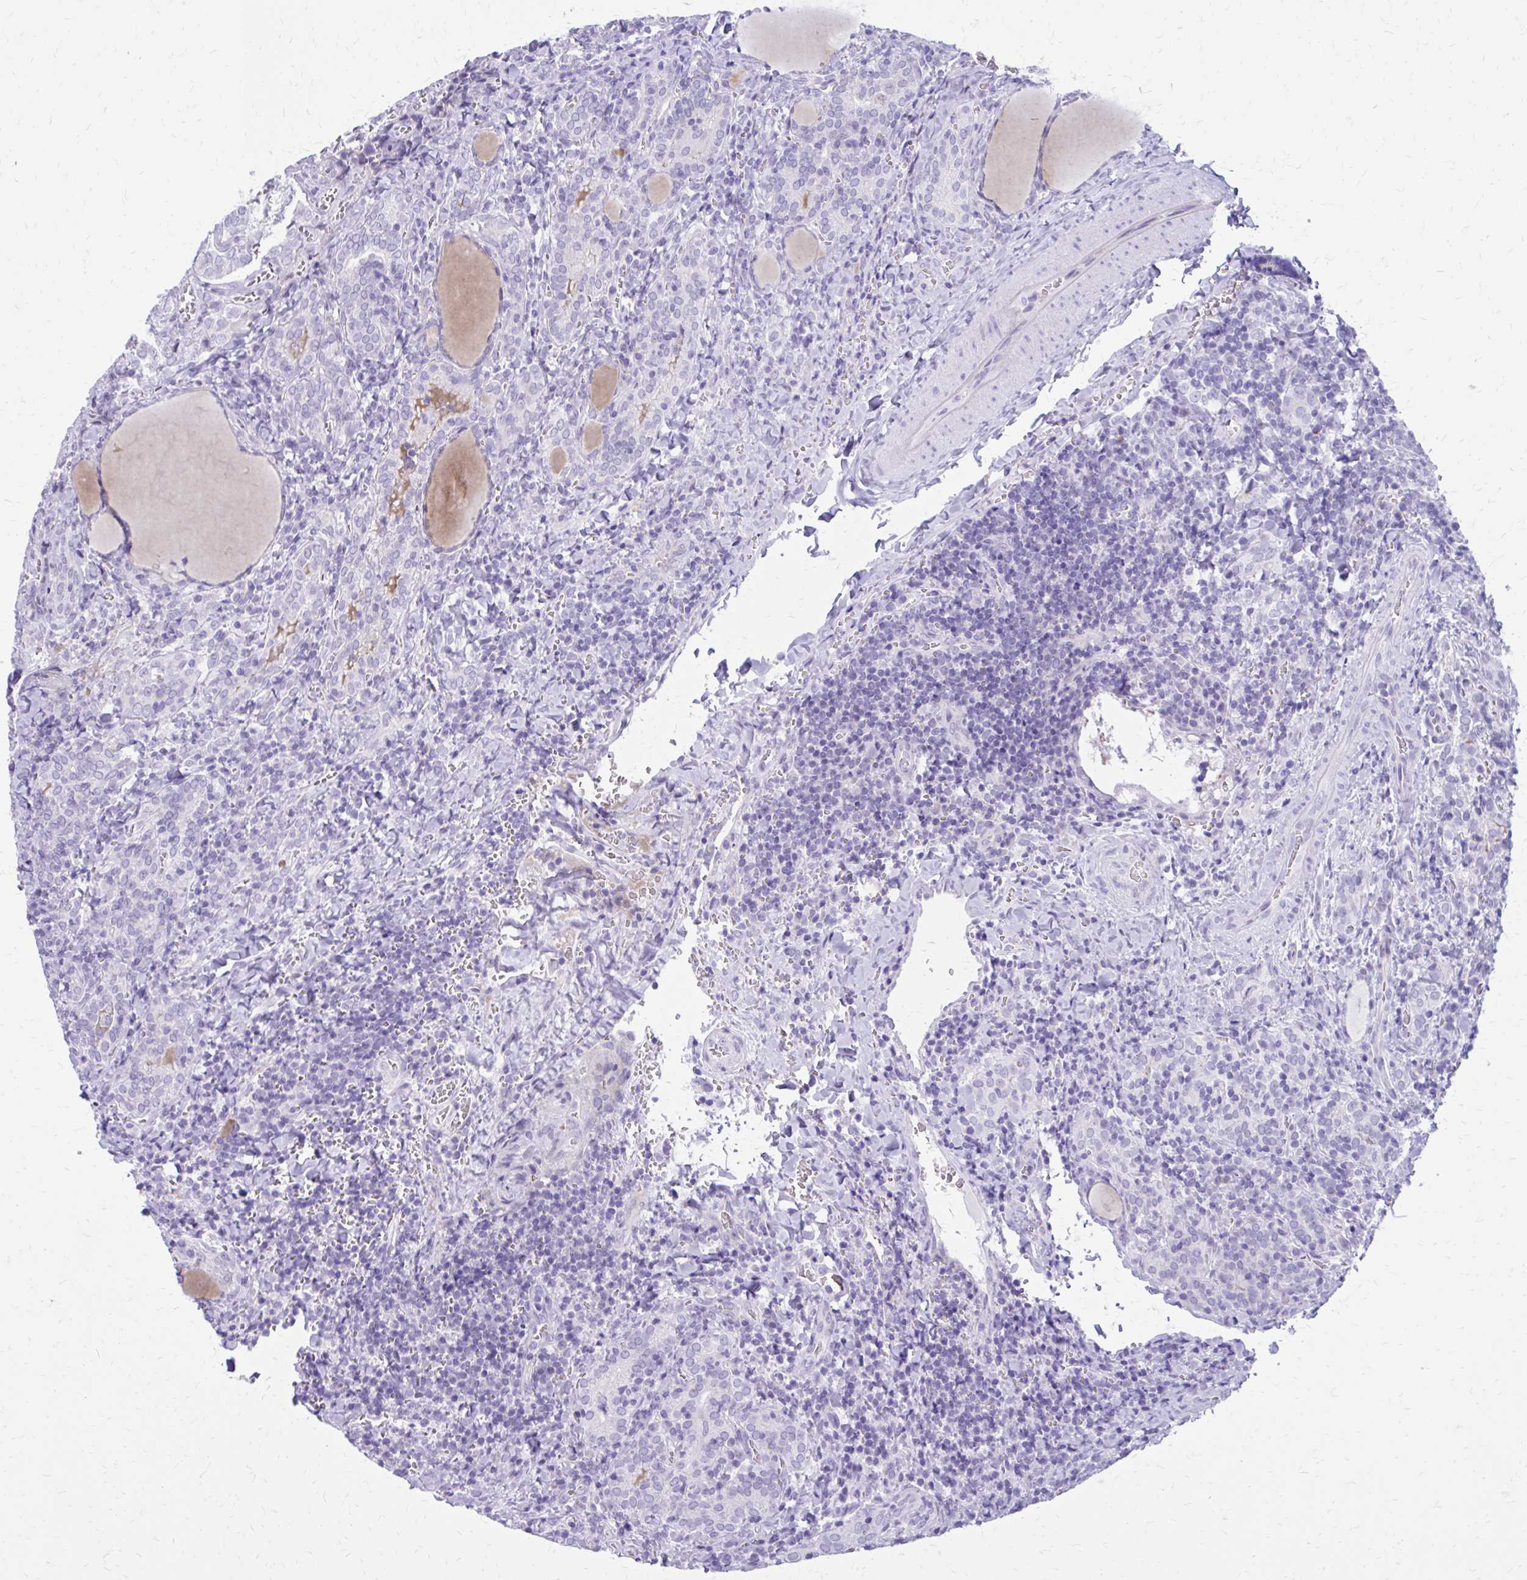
{"staining": {"intensity": "negative", "quantity": "none", "location": "none"}, "tissue": "thyroid cancer", "cell_type": "Tumor cells", "image_type": "cancer", "snomed": [{"axis": "morphology", "description": "Papillary adenocarcinoma, NOS"}, {"axis": "topography", "description": "Thyroid gland"}], "caption": "Thyroid papillary adenocarcinoma was stained to show a protein in brown. There is no significant positivity in tumor cells.", "gene": "LCN15", "patient": {"sex": "female", "age": 30}}